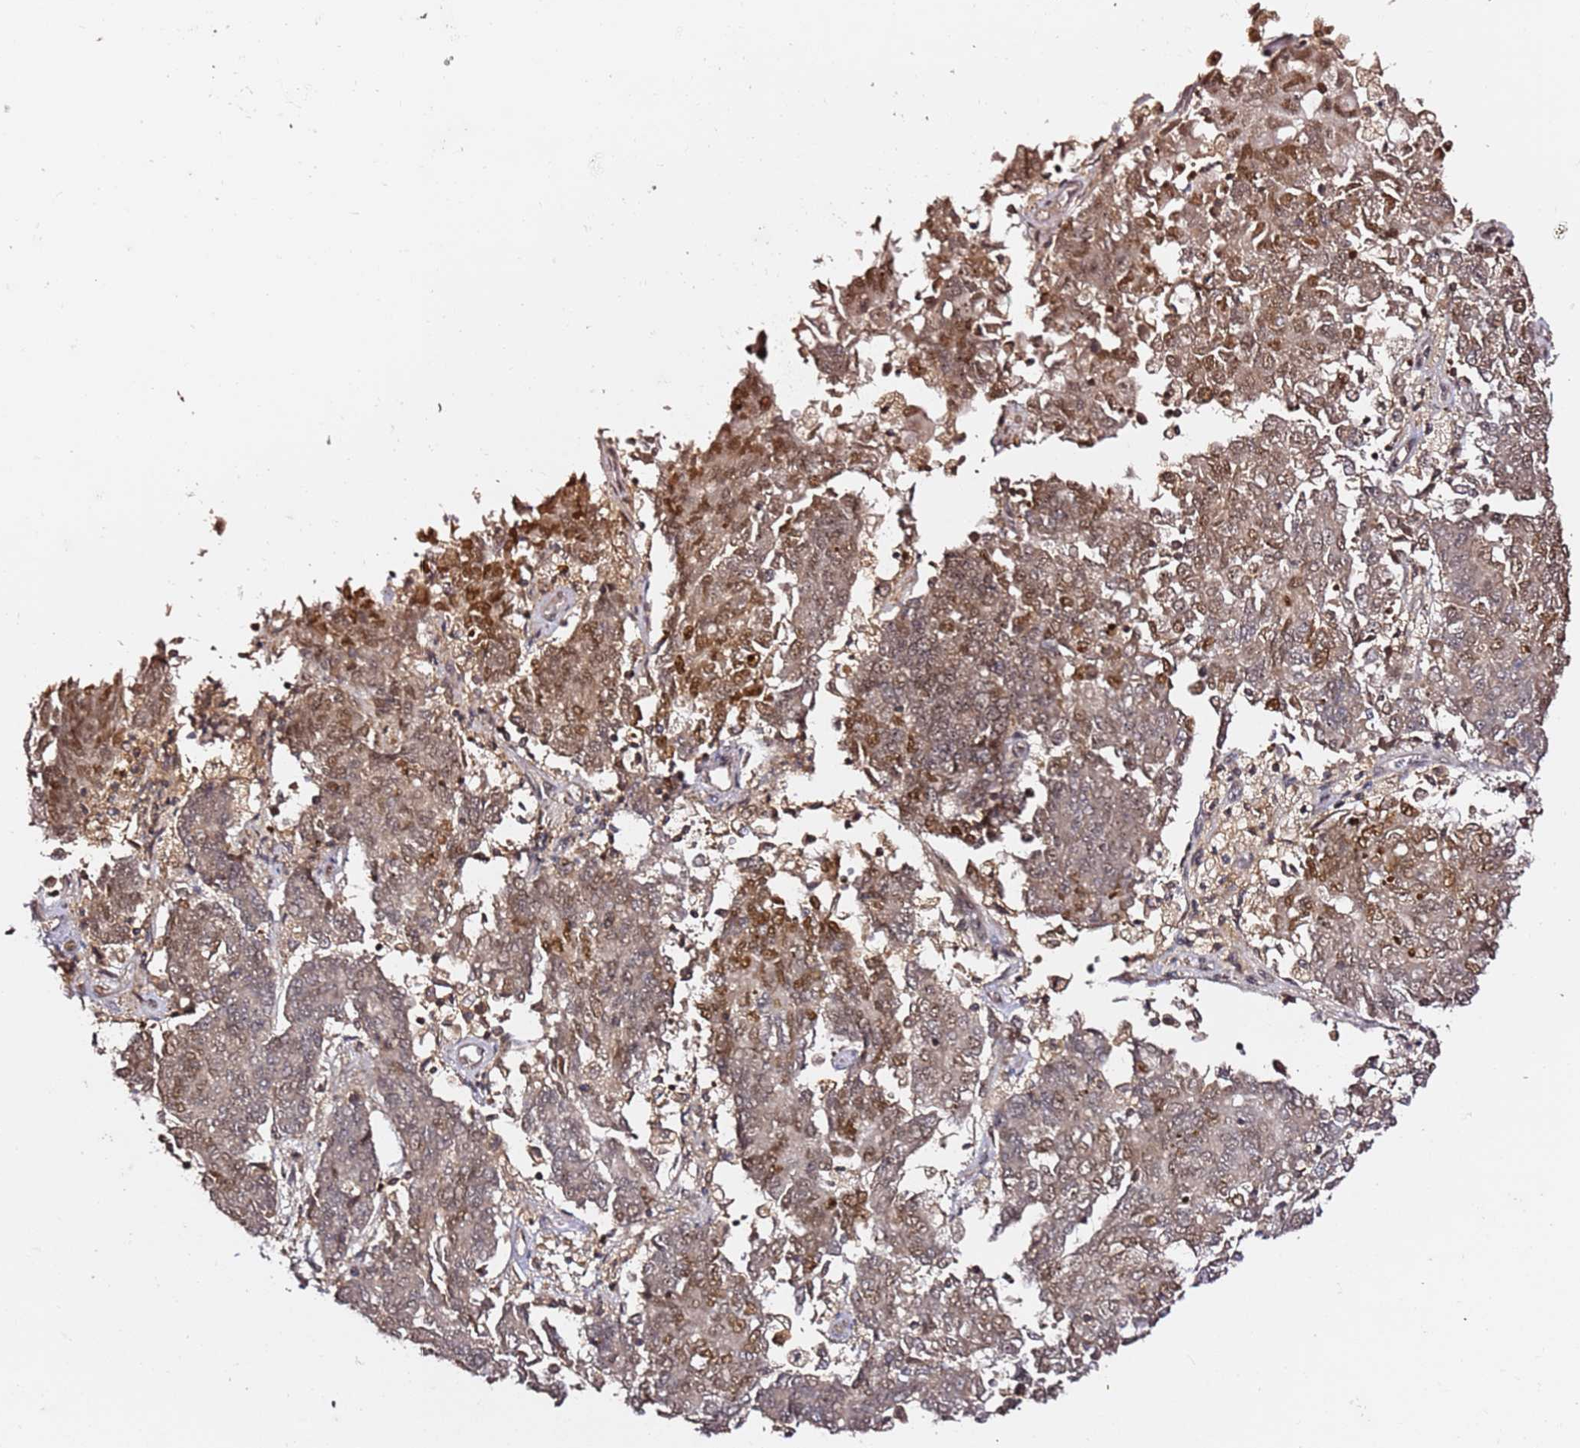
{"staining": {"intensity": "moderate", "quantity": "25%-75%", "location": "nuclear"}, "tissue": "endometrial cancer", "cell_type": "Tumor cells", "image_type": "cancer", "snomed": [{"axis": "morphology", "description": "Adenocarcinoma, NOS"}, {"axis": "topography", "description": "Endometrium"}], "caption": "Moderate nuclear protein positivity is present in approximately 25%-75% of tumor cells in endometrial cancer.", "gene": "OR5V1", "patient": {"sex": "female", "age": 80}}